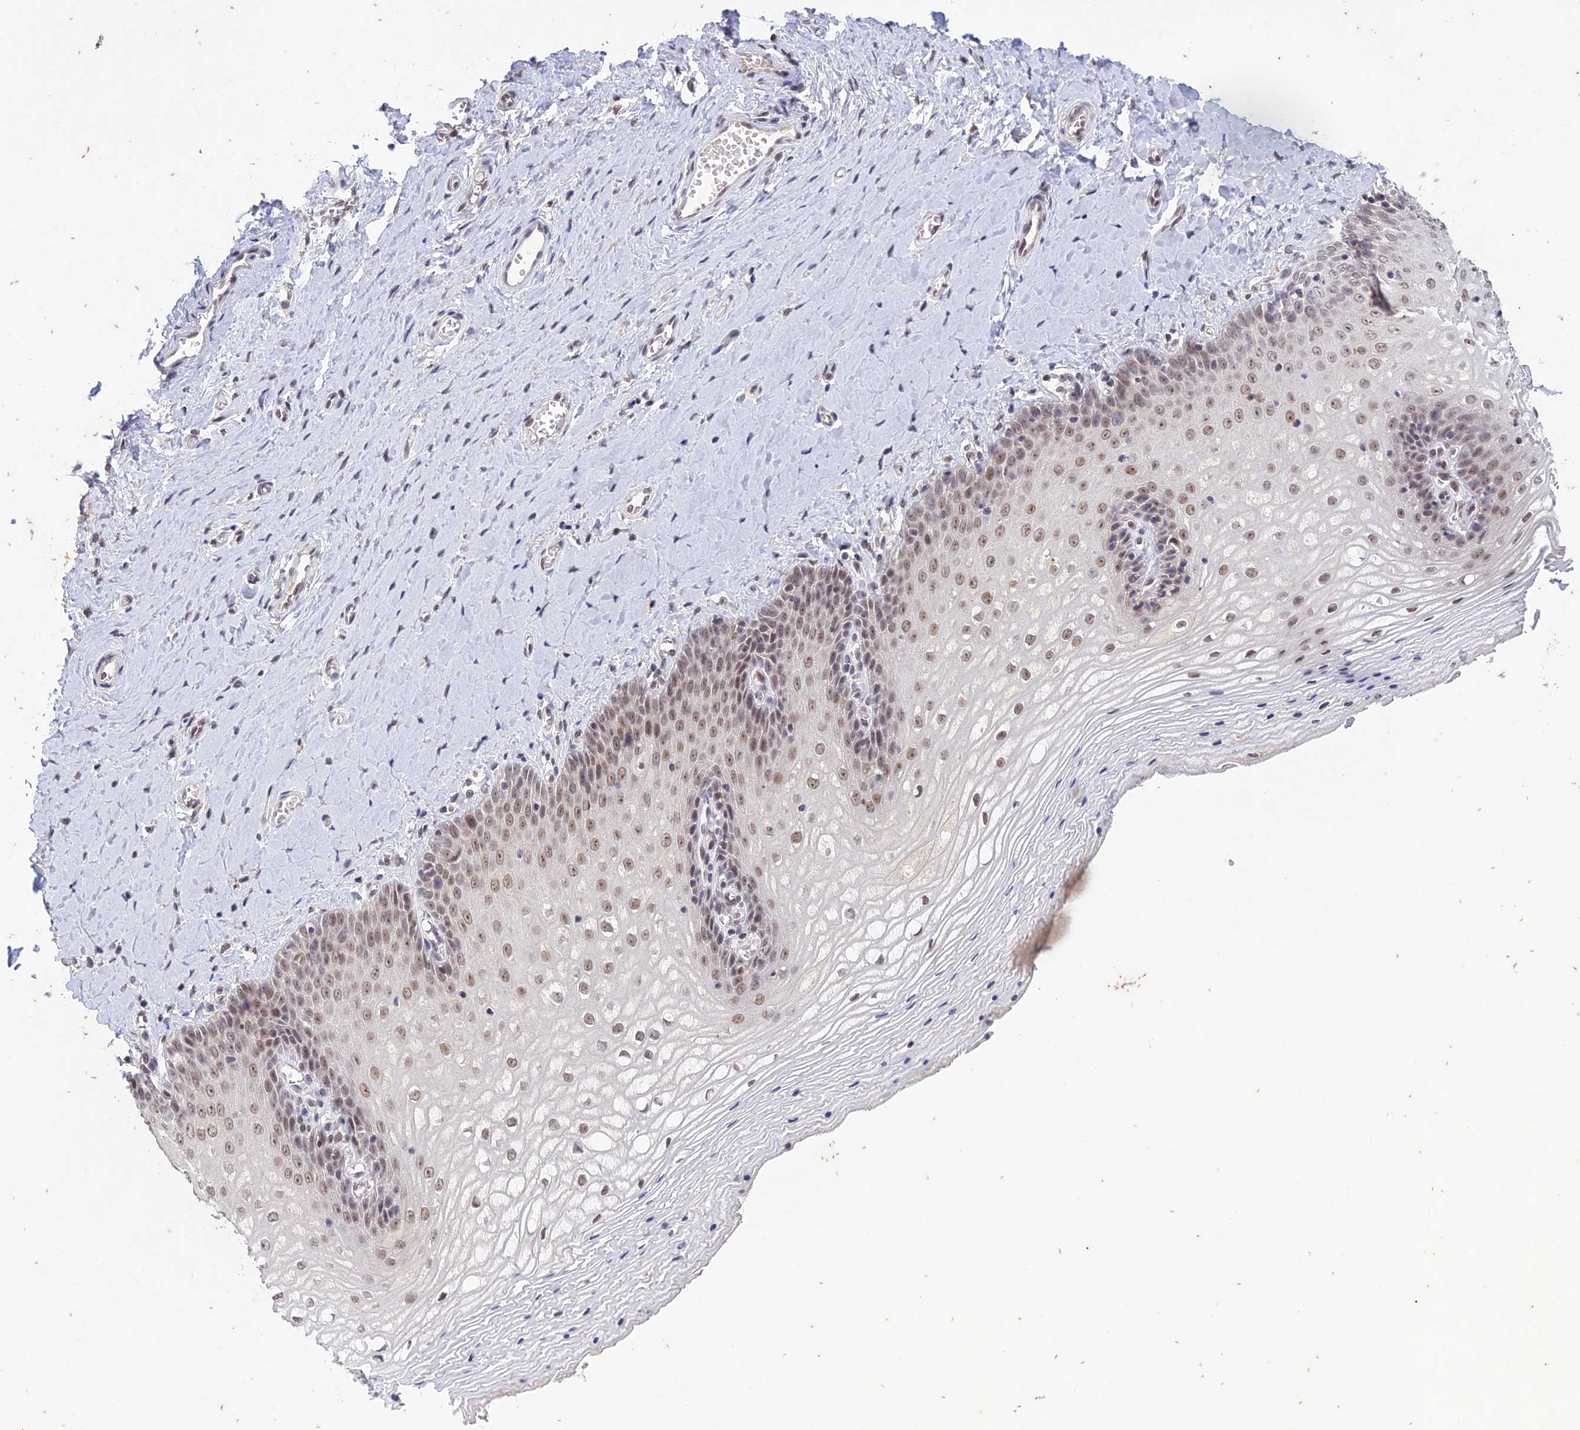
{"staining": {"intensity": "moderate", "quantity": ">75%", "location": "nuclear"}, "tissue": "vagina", "cell_type": "Squamous epithelial cells", "image_type": "normal", "snomed": [{"axis": "morphology", "description": "Normal tissue, NOS"}, {"axis": "topography", "description": "Vagina"}], "caption": "An immunohistochemistry micrograph of benign tissue is shown. Protein staining in brown labels moderate nuclear positivity in vagina within squamous epithelial cells.", "gene": "POP4", "patient": {"sex": "female", "age": 65}}